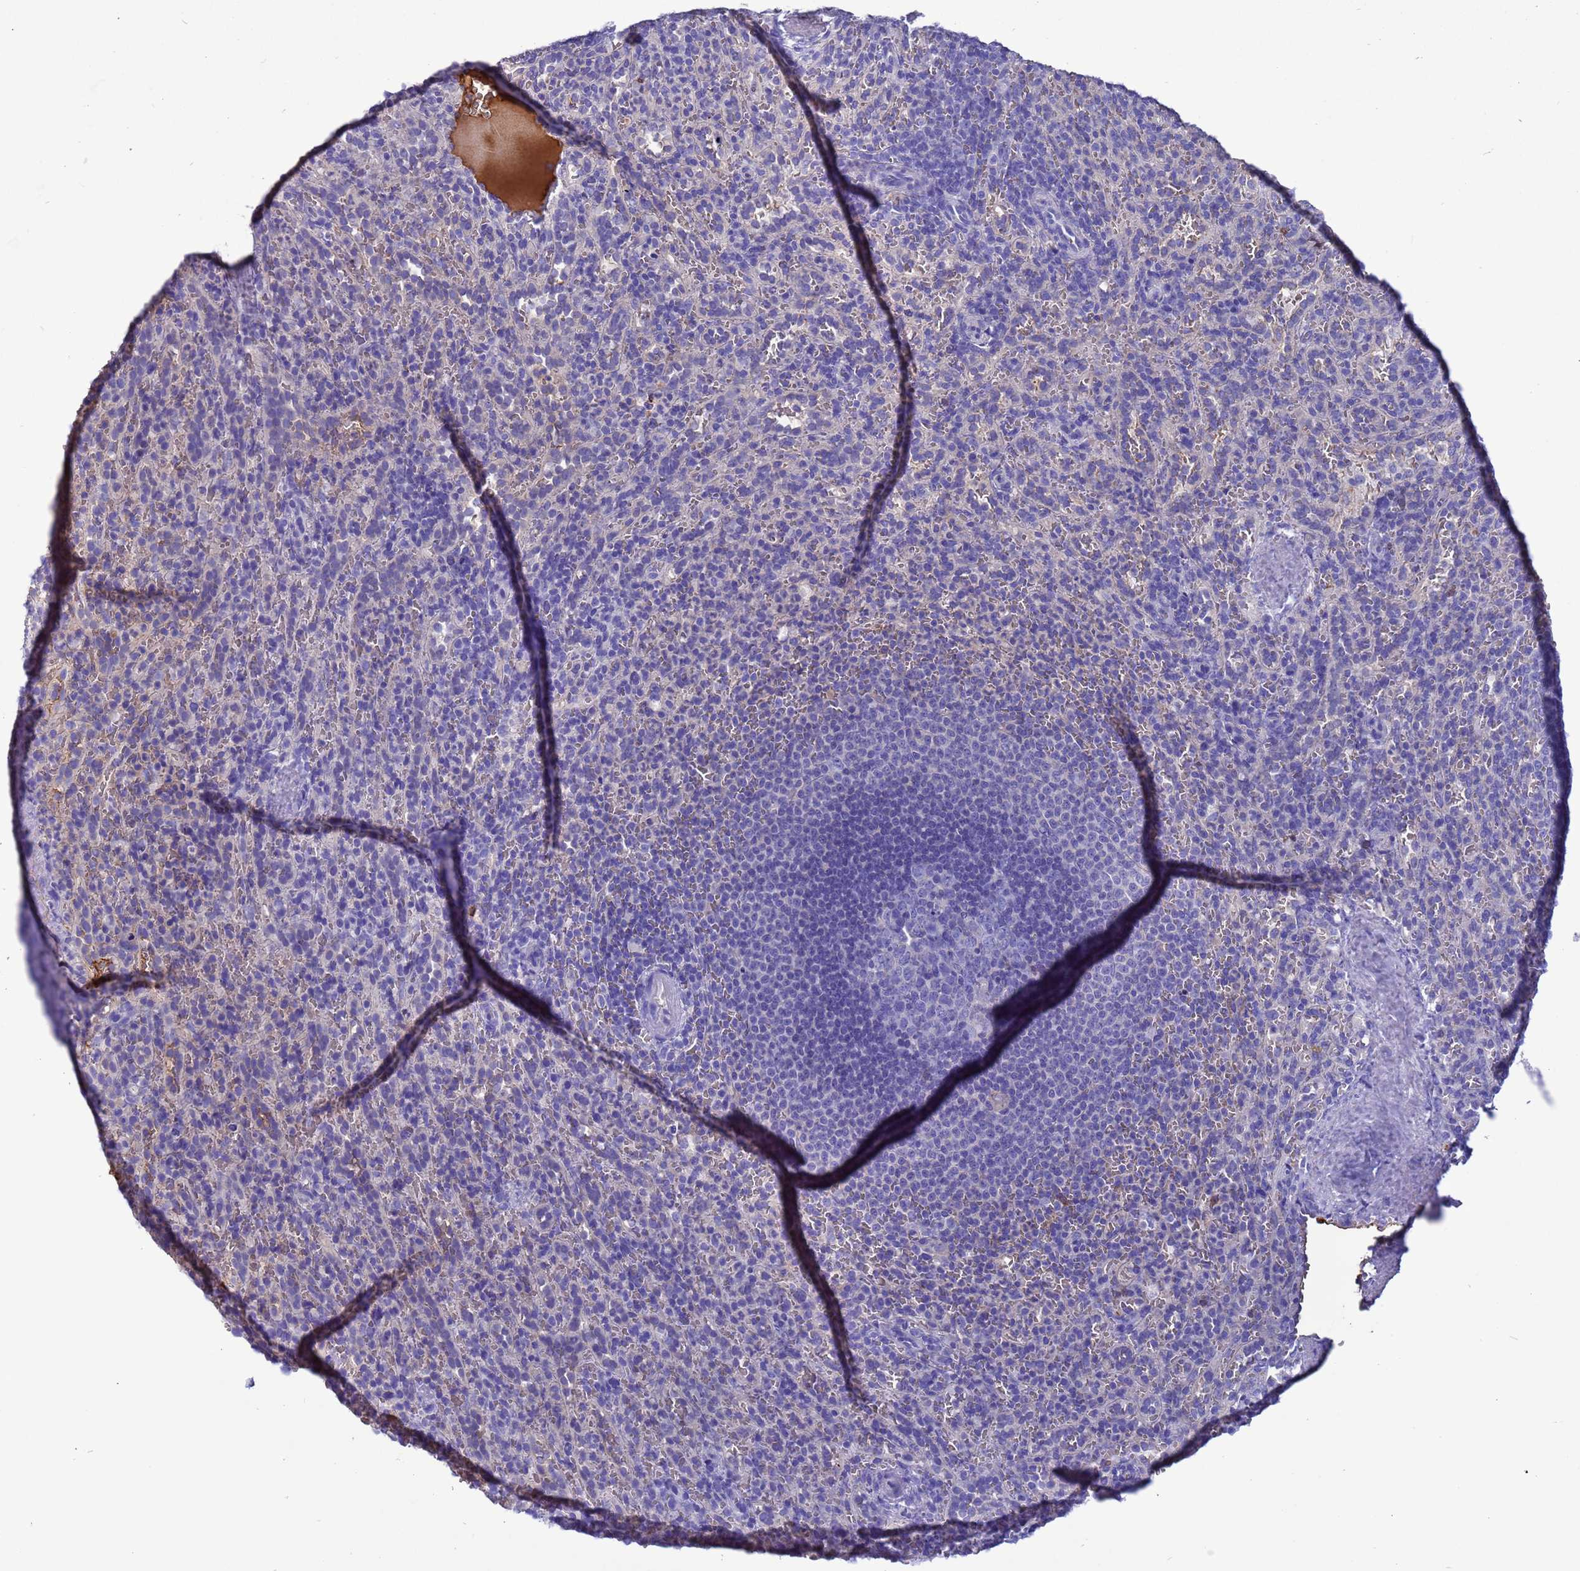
{"staining": {"intensity": "negative", "quantity": "none", "location": "none"}, "tissue": "spleen", "cell_type": "Cells in red pulp", "image_type": "normal", "snomed": [{"axis": "morphology", "description": "Normal tissue, NOS"}, {"axis": "topography", "description": "Spleen"}], "caption": "An immunohistochemistry (IHC) micrograph of unremarkable spleen is shown. There is no staining in cells in red pulp of spleen.", "gene": "H1", "patient": {"sex": "female", "age": 21}}